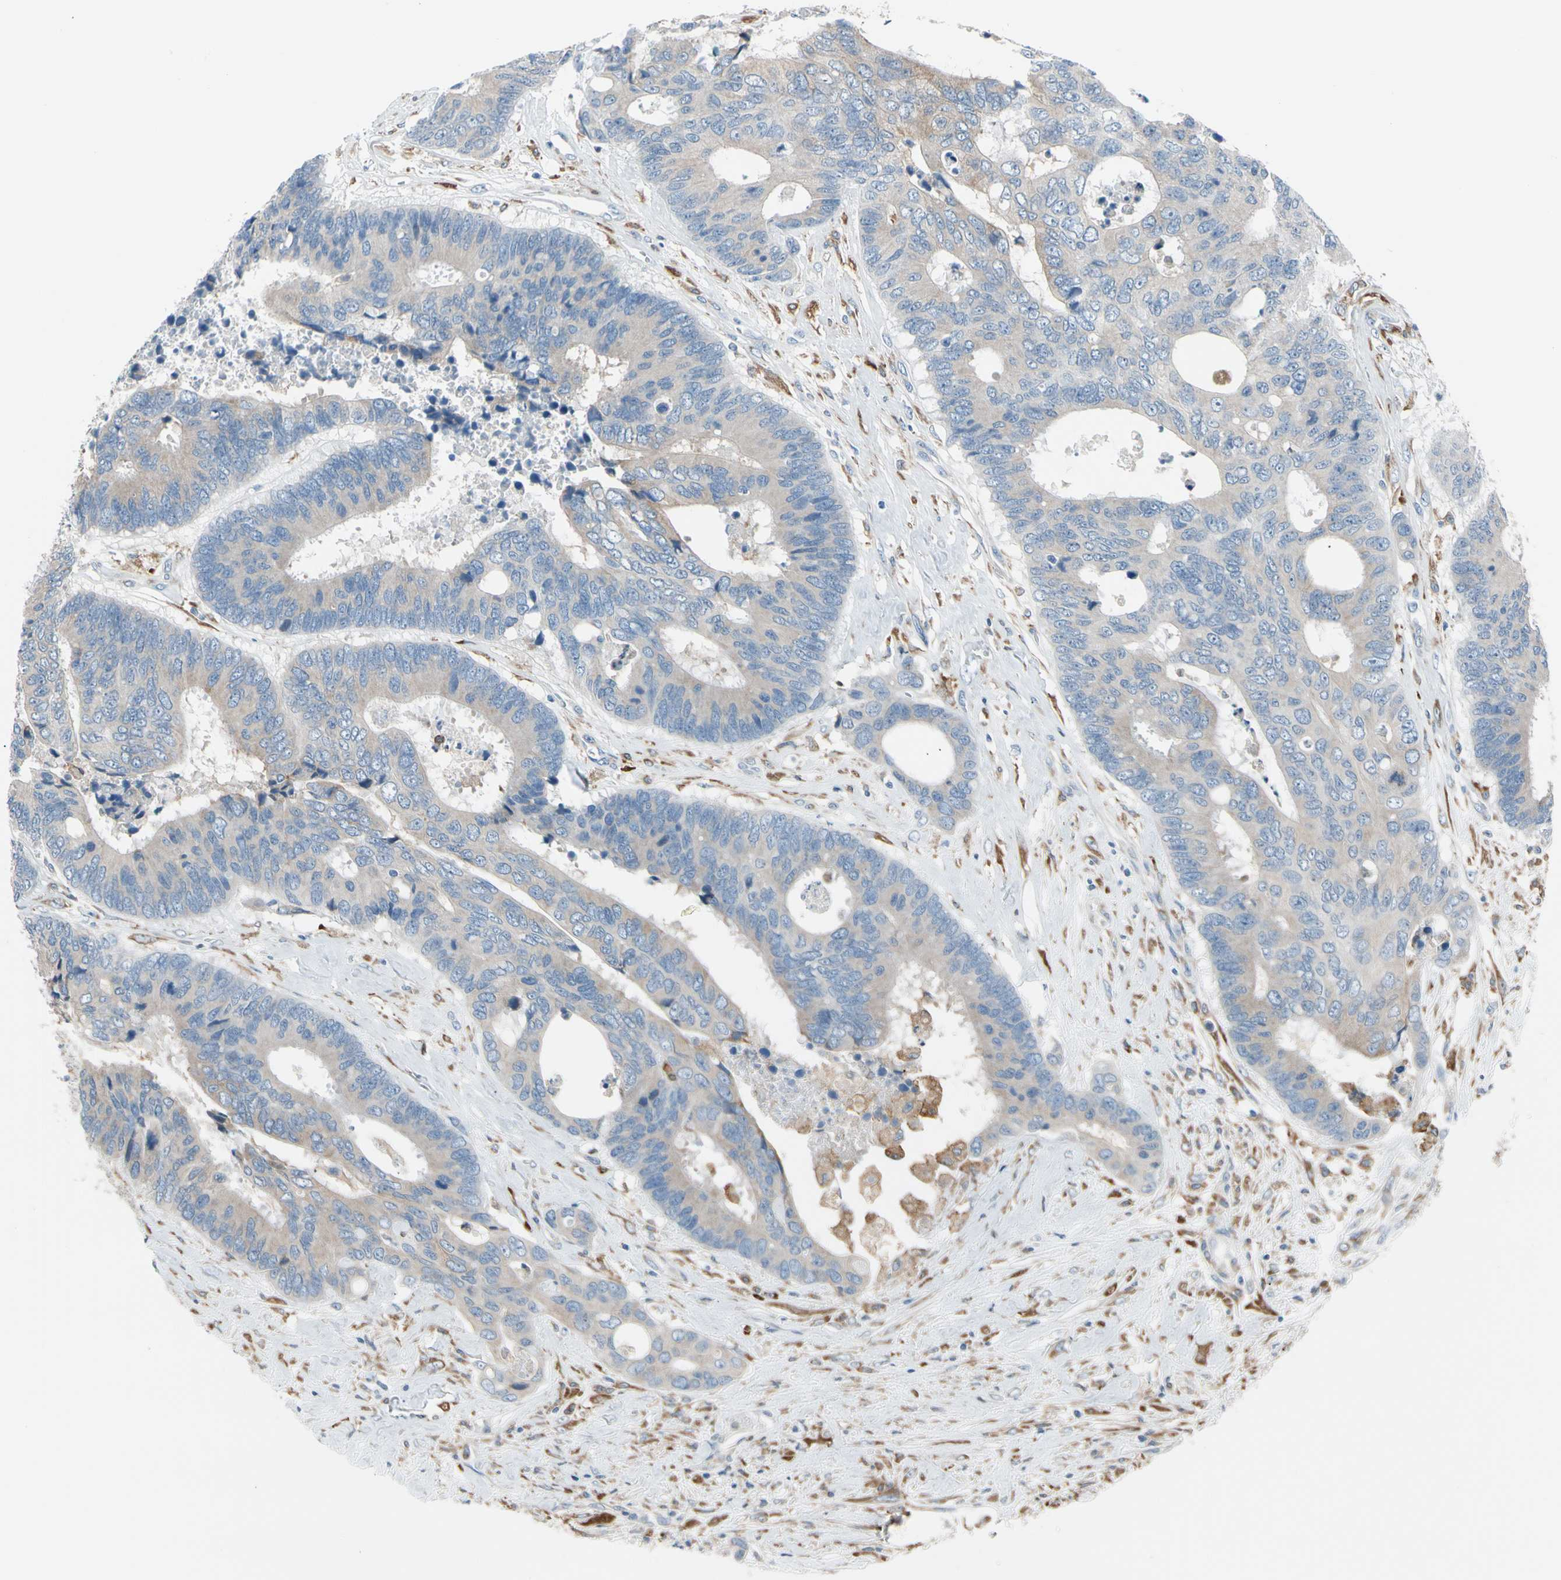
{"staining": {"intensity": "weak", "quantity": "<25%", "location": "cytoplasmic/membranous"}, "tissue": "colorectal cancer", "cell_type": "Tumor cells", "image_type": "cancer", "snomed": [{"axis": "morphology", "description": "Adenocarcinoma, NOS"}, {"axis": "topography", "description": "Rectum"}], "caption": "Human adenocarcinoma (colorectal) stained for a protein using IHC displays no staining in tumor cells.", "gene": "LRPAP1", "patient": {"sex": "male", "age": 55}}